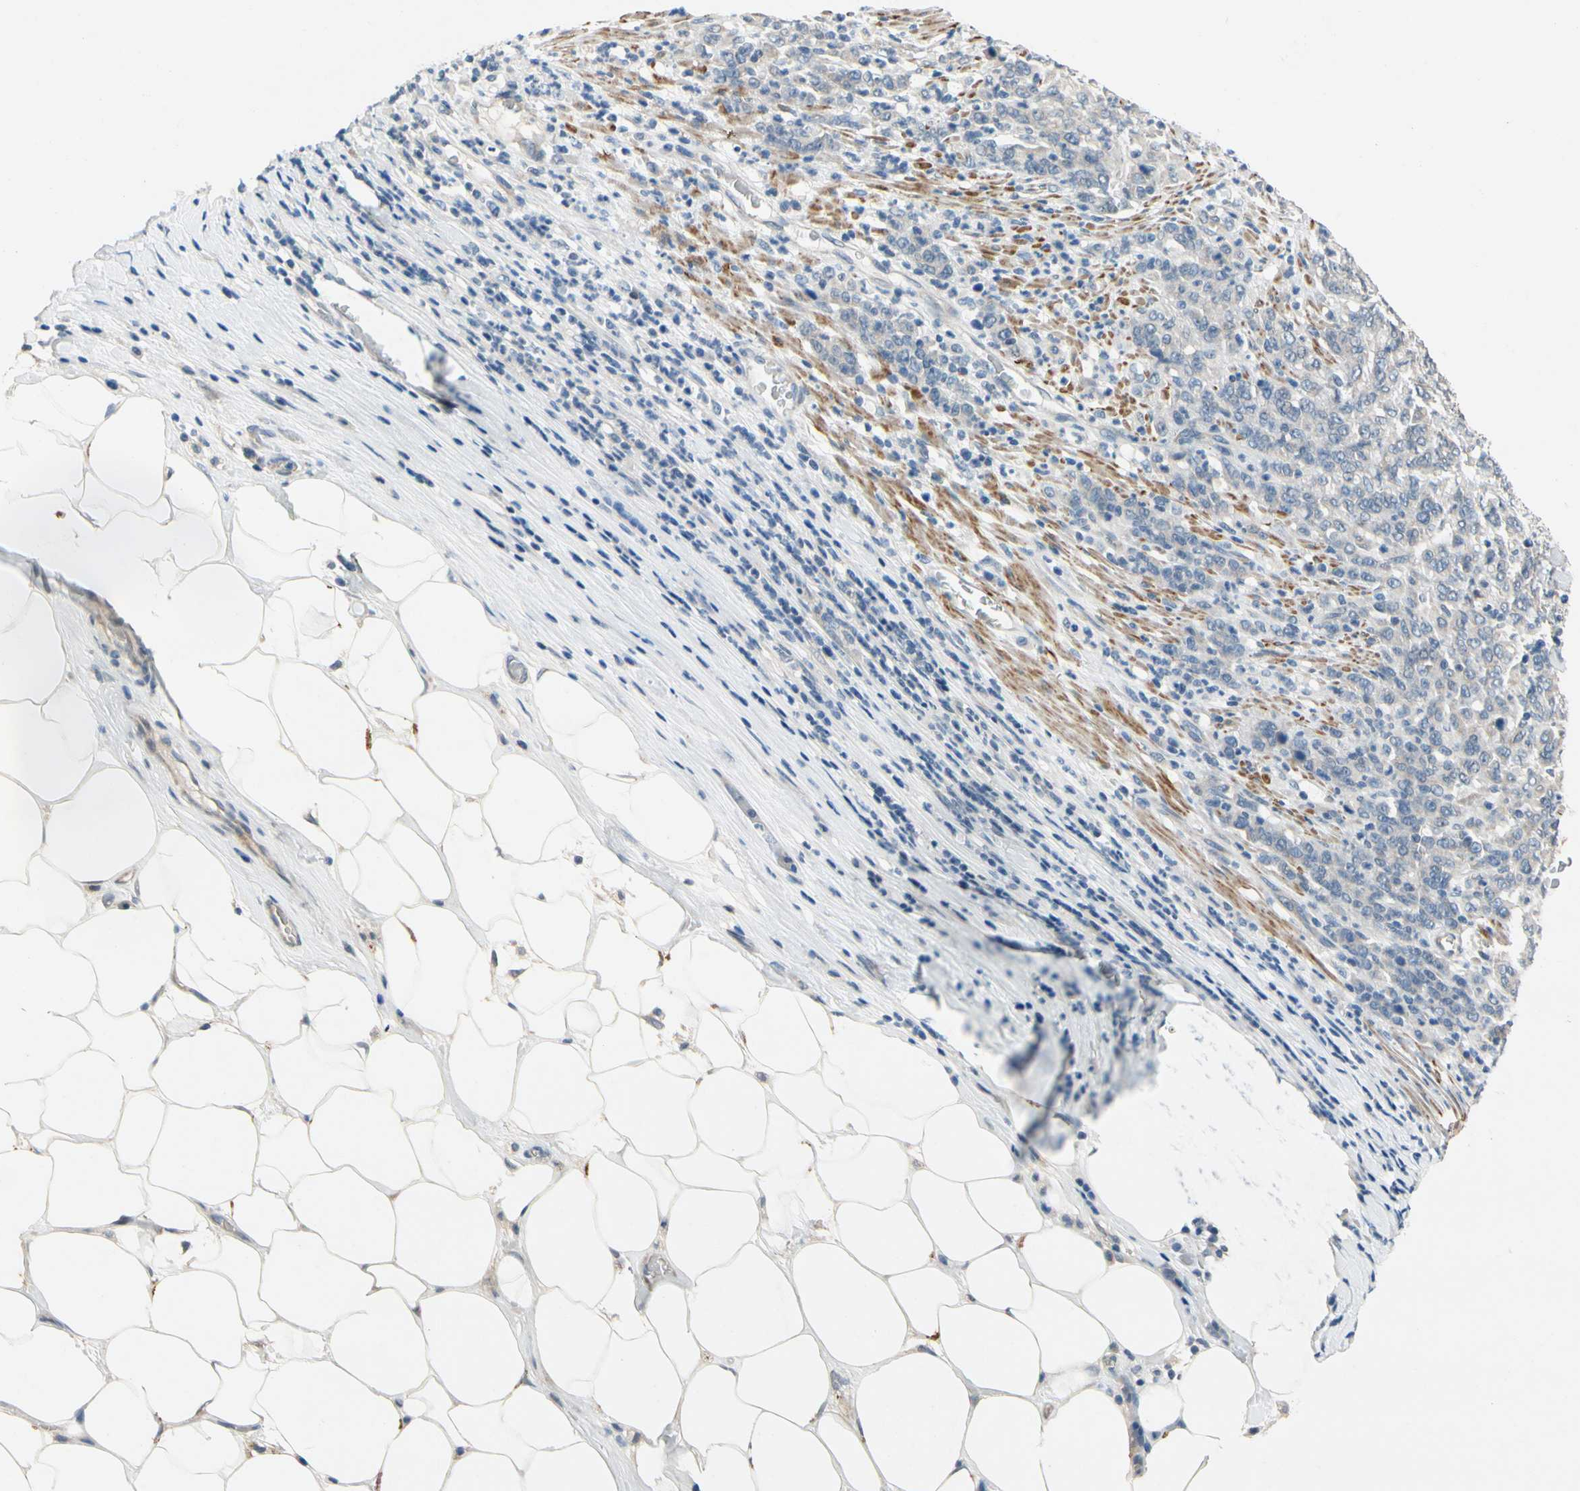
{"staining": {"intensity": "negative", "quantity": "none", "location": "none"}, "tissue": "stomach cancer", "cell_type": "Tumor cells", "image_type": "cancer", "snomed": [{"axis": "morphology", "description": "Adenocarcinoma, NOS"}, {"axis": "topography", "description": "Stomach, lower"}], "caption": "Immunohistochemistry image of neoplastic tissue: human adenocarcinoma (stomach) stained with DAB (3,3'-diaminobenzidine) shows no significant protein positivity in tumor cells.", "gene": "SLC27A6", "patient": {"sex": "female", "age": 71}}